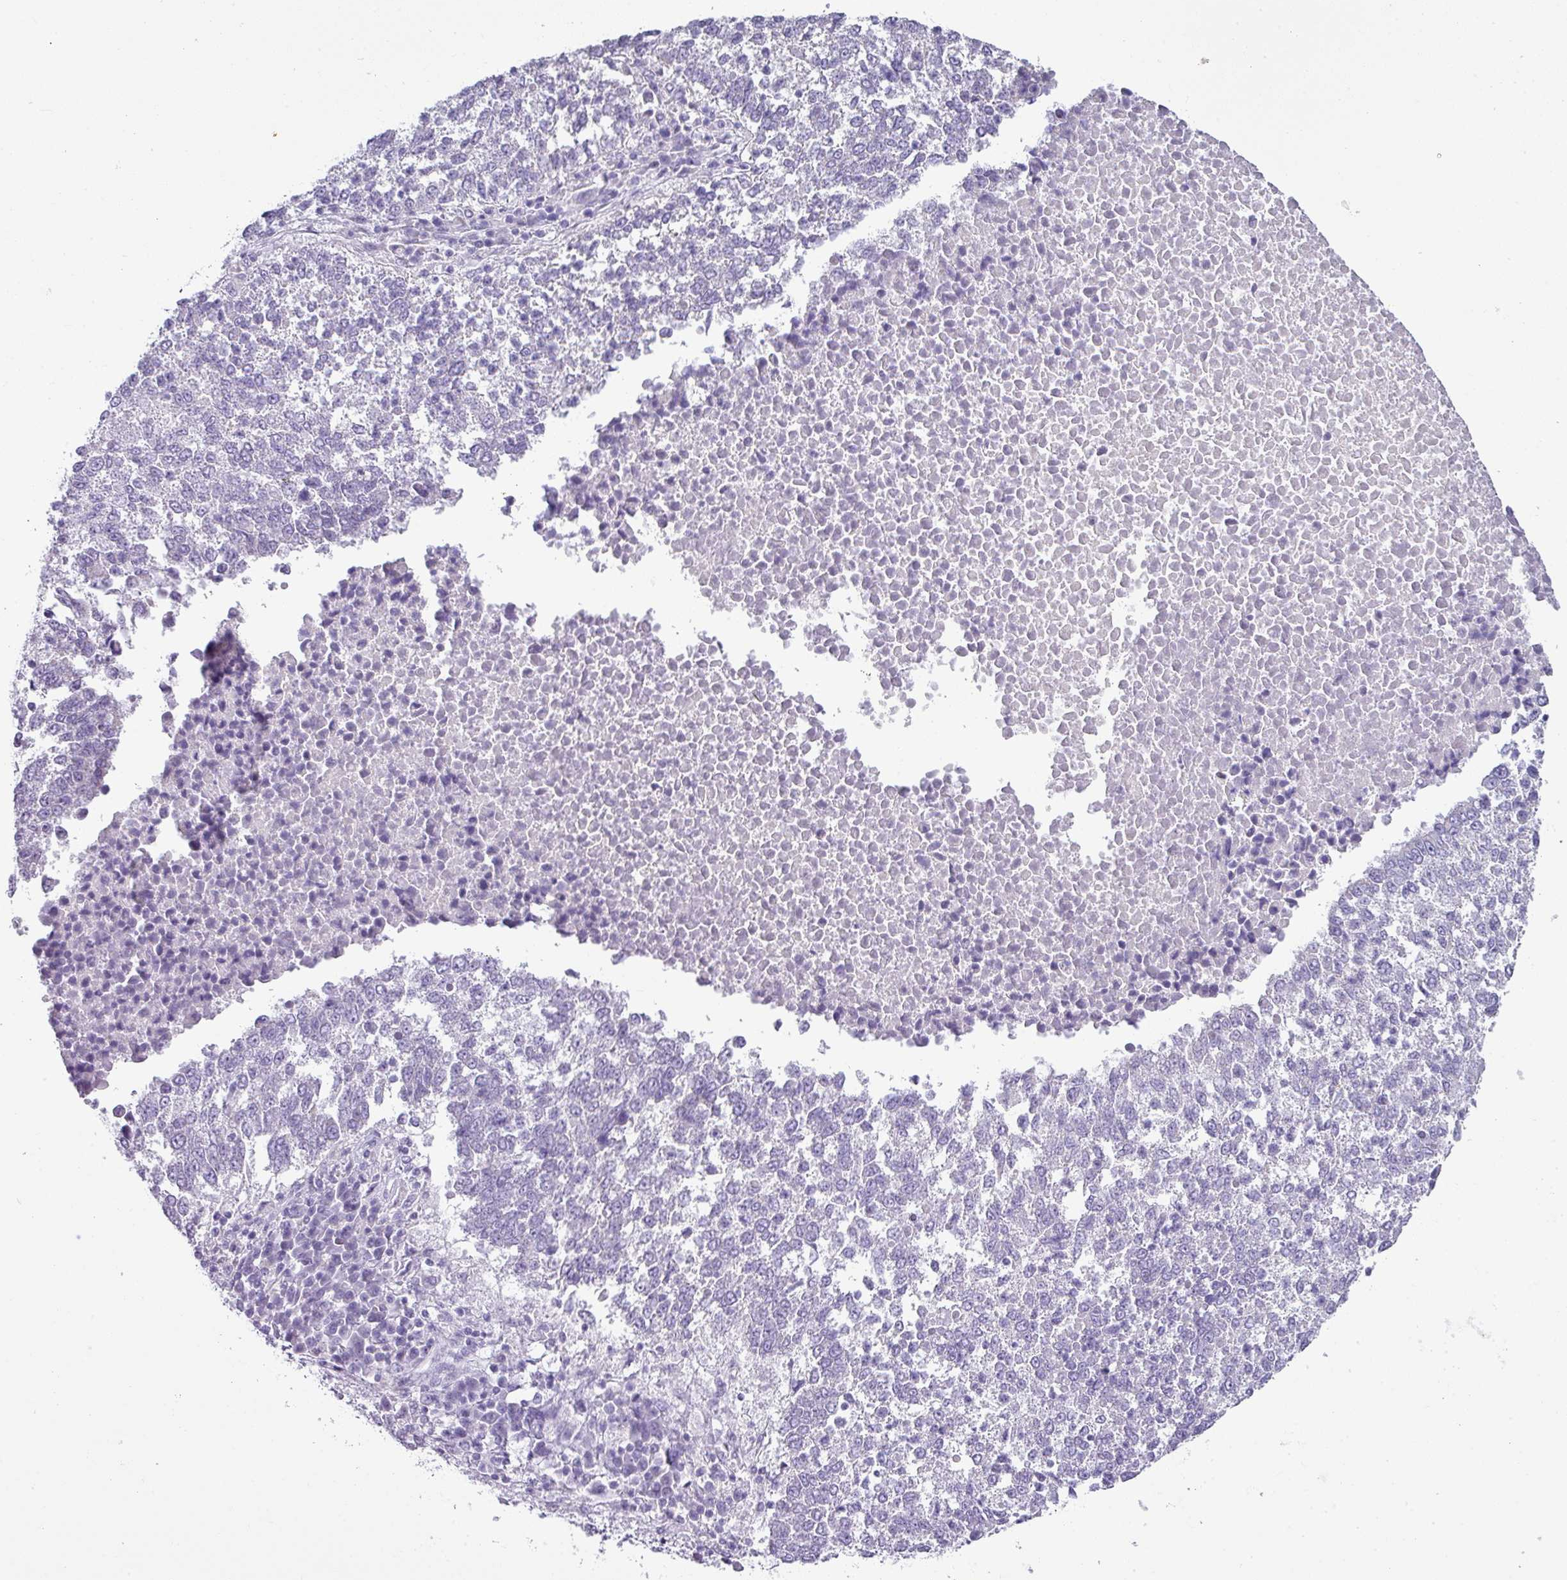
{"staining": {"intensity": "negative", "quantity": "none", "location": "none"}, "tissue": "lung cancer", "cell_type": "Tumor cells", "image_type": "cancer", "snomed": [{"axis": "morphology", "description": "Squamous cell carcinoma, NOS"}, {"axis": "topography", "description": "Lung"}], "caption": "Immunohistochemical staining of lung cancer reveals no significant expression in tumor cells.", "gene": "STAT5A", "patient": {"sex": "male", "age": 73}}